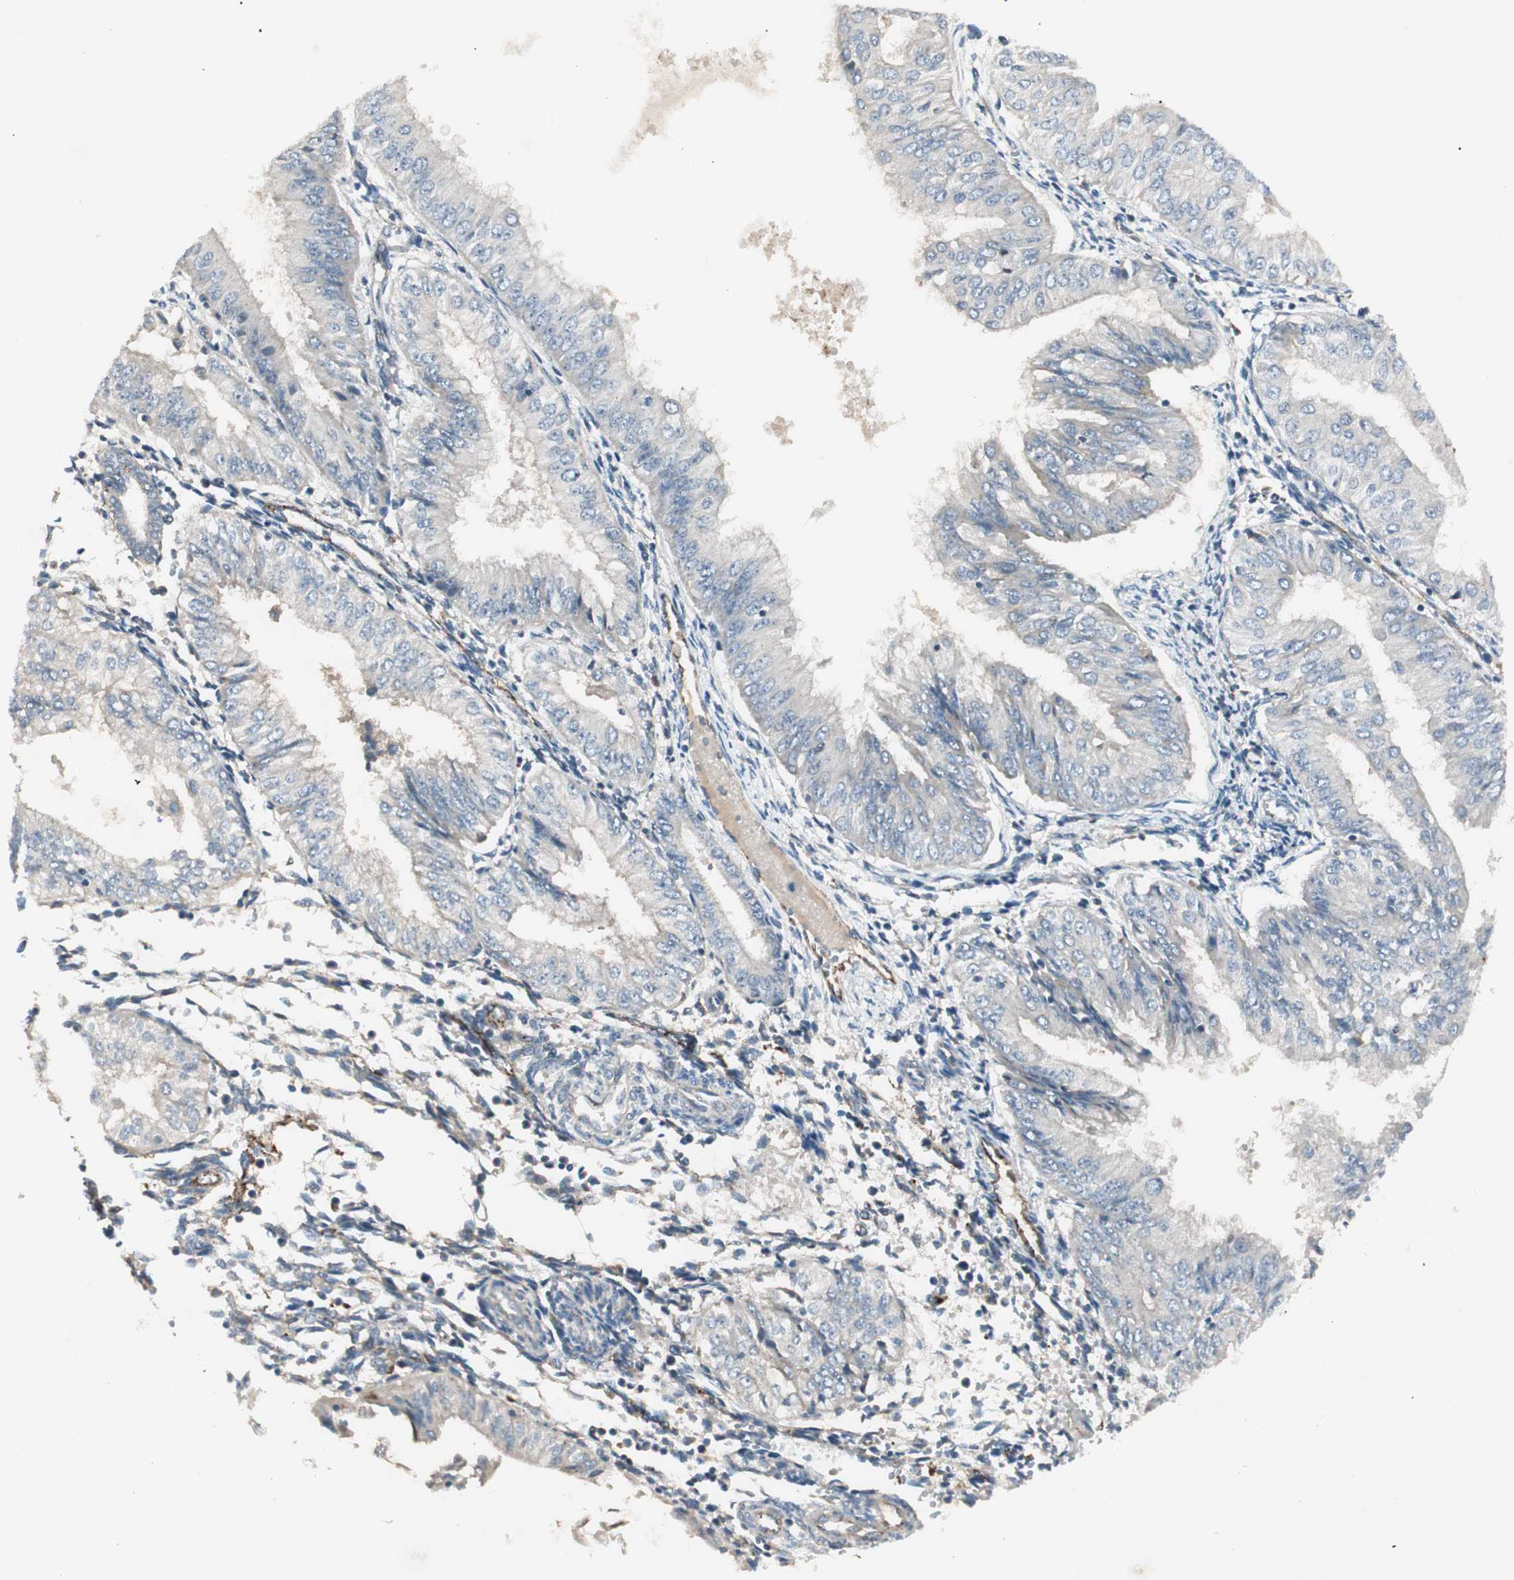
{"staining": {"intensity": "negative", "quantity": "none", "location": "none"}, "tissue": "endometrial cancer", "cell_type": "Tumor cells", "image_type": "cancer", "snomed": [{"axis": "morphology", "description": "Adenocarcinoma, NOS"}, {"axis": "topography", "description": "Endometrium"}], "caption": "Immunohistochemical staining of endometrial adenocarcinoma shows no significant positivity in tumor cells.", "gene": "FGFR4", "patient": {"sex": "female", "age": 53}}